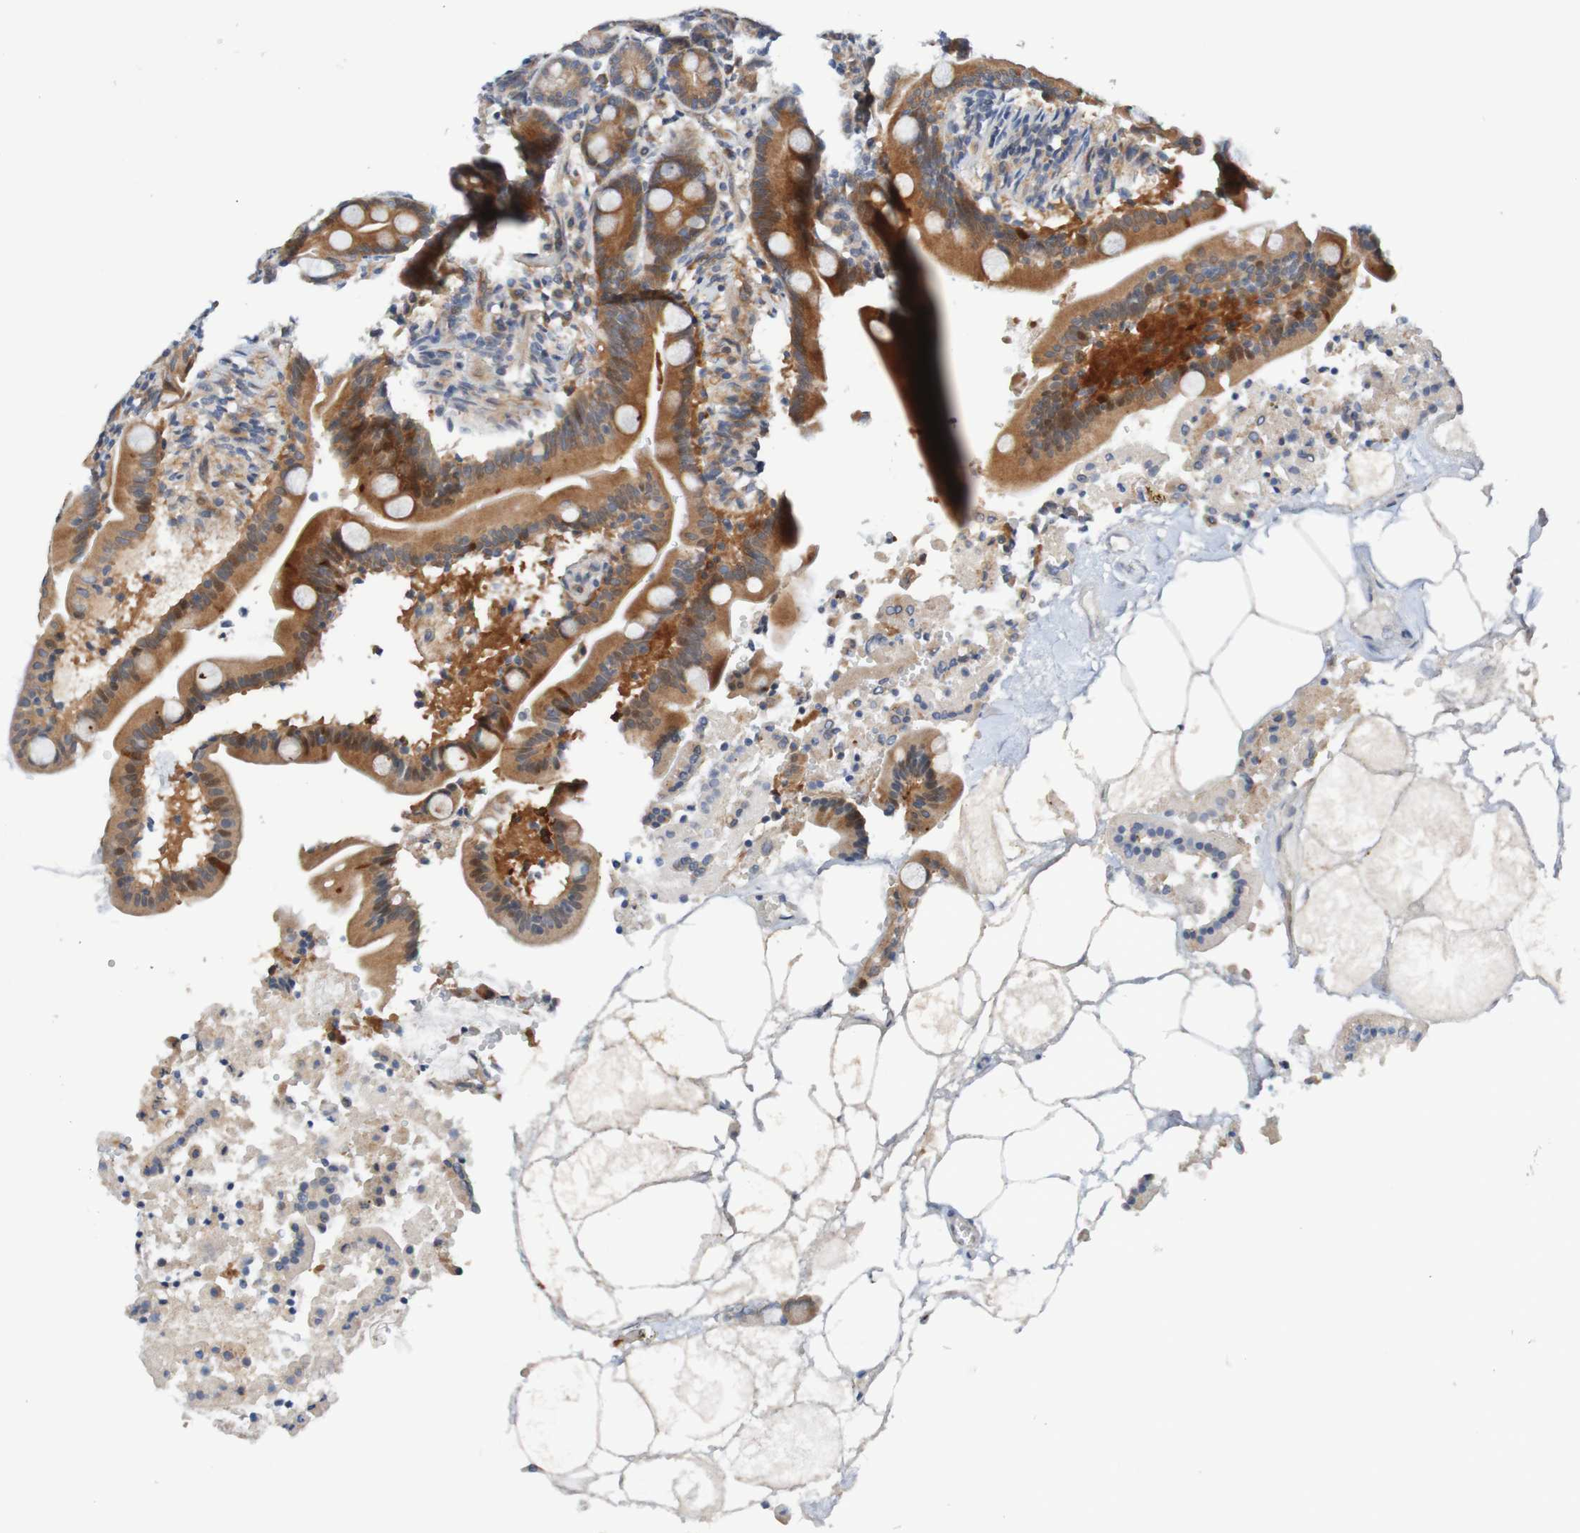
{"staining": {"intensity": "strong", "quantity": ">75%", "location": "cytoplasmic/membranous"}, "tissue": "duodenum", "cell_type": "Glandular cells", "image_type": "normal", "snomed": [{"axis": "morphology", "description": "Normal tissue, NOS"}, {"axis": "topography", "description": "Duodenum"}], "caption": "Brown immunohistochemical staining in normal human duodenum displays strong cytoplasmic/membranous positivity in about >75% of glandular cells.", "gene": "CPED1", "patient": {"sex": "male", "age": 54}}